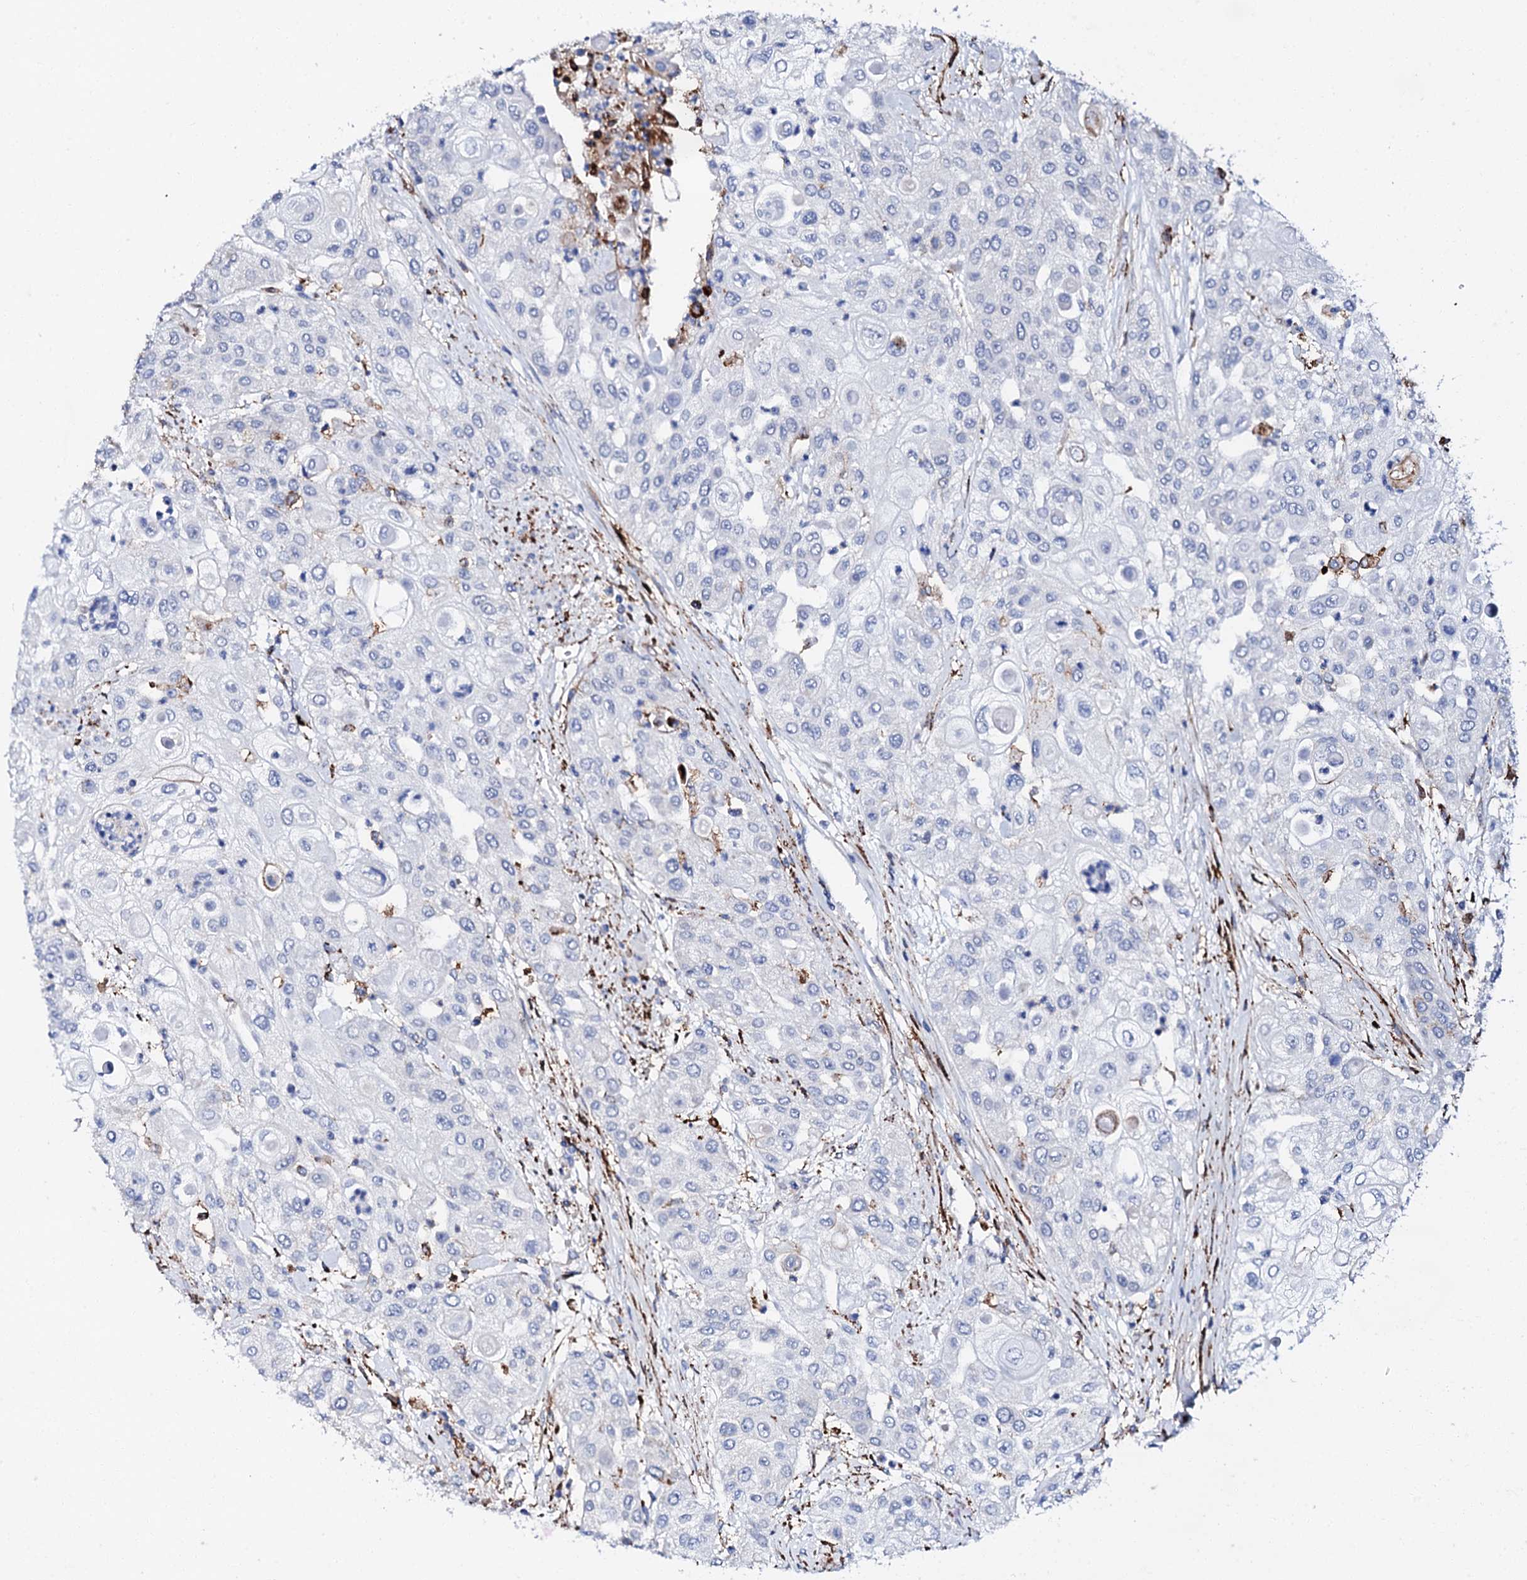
{"staining": {"intensity": "negative", "quantity": "none", "location": "none"}, "tissue": "urothelial cancer", "cell_type": "Tumor cells", "image_type": "cancer", "snomed": [{"axis": "morphology", "description": "Urothelial carcinoma, High grade"}, {"axis": "topography", "description": "Urinary bladder"}], "caption": "Tumor cells are negative for protein expression in human urothelial cancer. Nuclei are stained in blue.", "gene": "MED13L", "patient": {"sex": "female", "age": 79}}